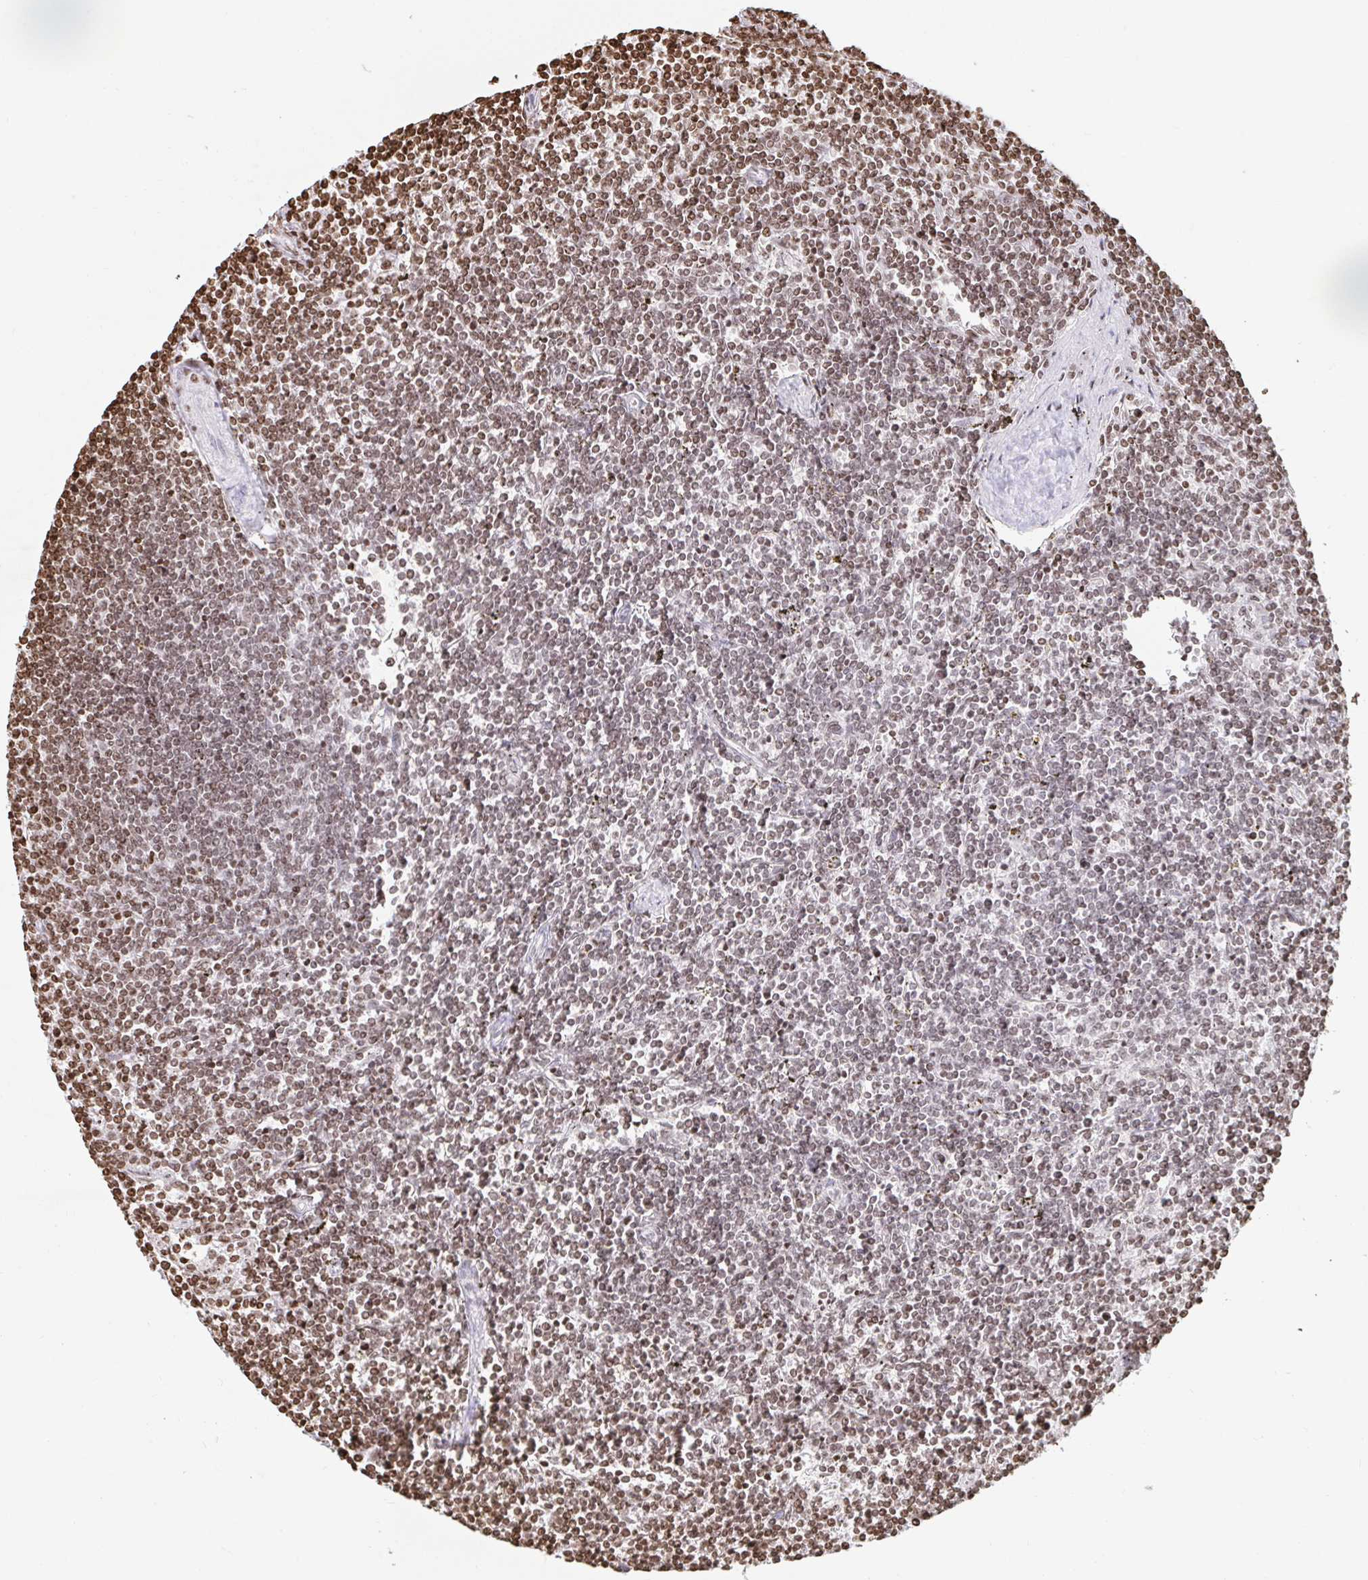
{"staining": {"intensity": "moderate", "quantity": "25%-75%", "location": "nuclear"}, "tissue": "lymphoma", "cell_type": "Tumor cells", "image_type": "cancer", "snomed": [{"axis": "morphology", "description": "Malignant lymphoma, non-Hodgkin's type, Low grade"}, {"axis": "topography", "description": "Spleen"}], "caption": "Human malignant lymphoma, non-Hodgkin's type (low-grade) stained with a brown dye exhibits moderate nuclear positive expression in about 25%-75% of tumor cells.", "gene": "H2BC5", "patient": {"sex": "male", "age": 78}}